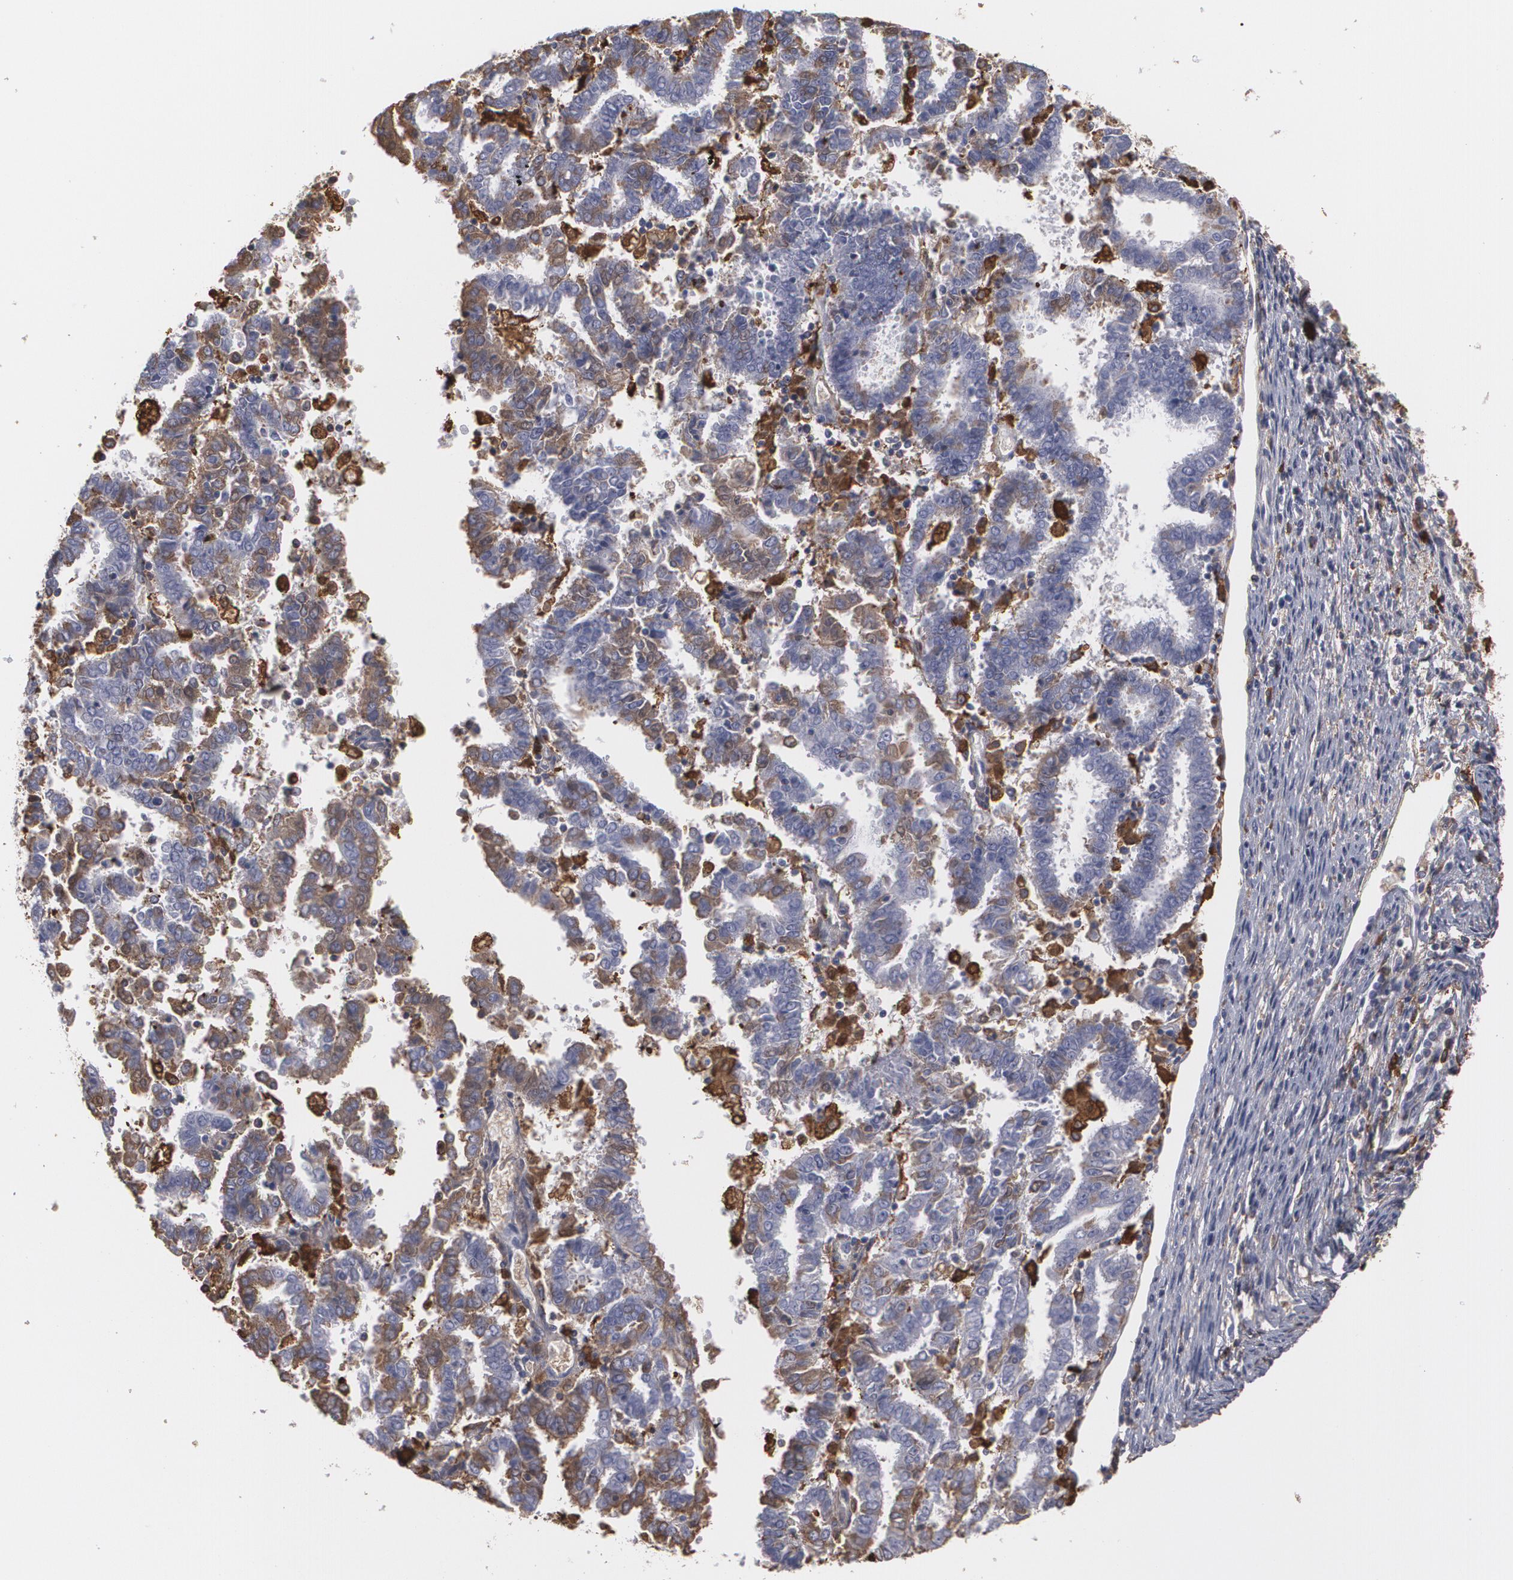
{"staining": {"intensity": "negative", "quantity": "none", "location": "none"}, "tissue": "endometrial cancer", "cell_type": "Tumor cells", "image_type": "cancer", "snomed": [{"axis": "morphology", "description": "Adenocarcinoma, NOS"}, {"axis": "topography", "description": "Uterus"}], "caption": "High power microscopy micrograph of an immunohistochemistry image of endometrial cancer (adenocarcinoma), revealing no significant positivity in tumor cells.", "gene": "ODC1", "patient": {"sex": "female", "age": 83}}